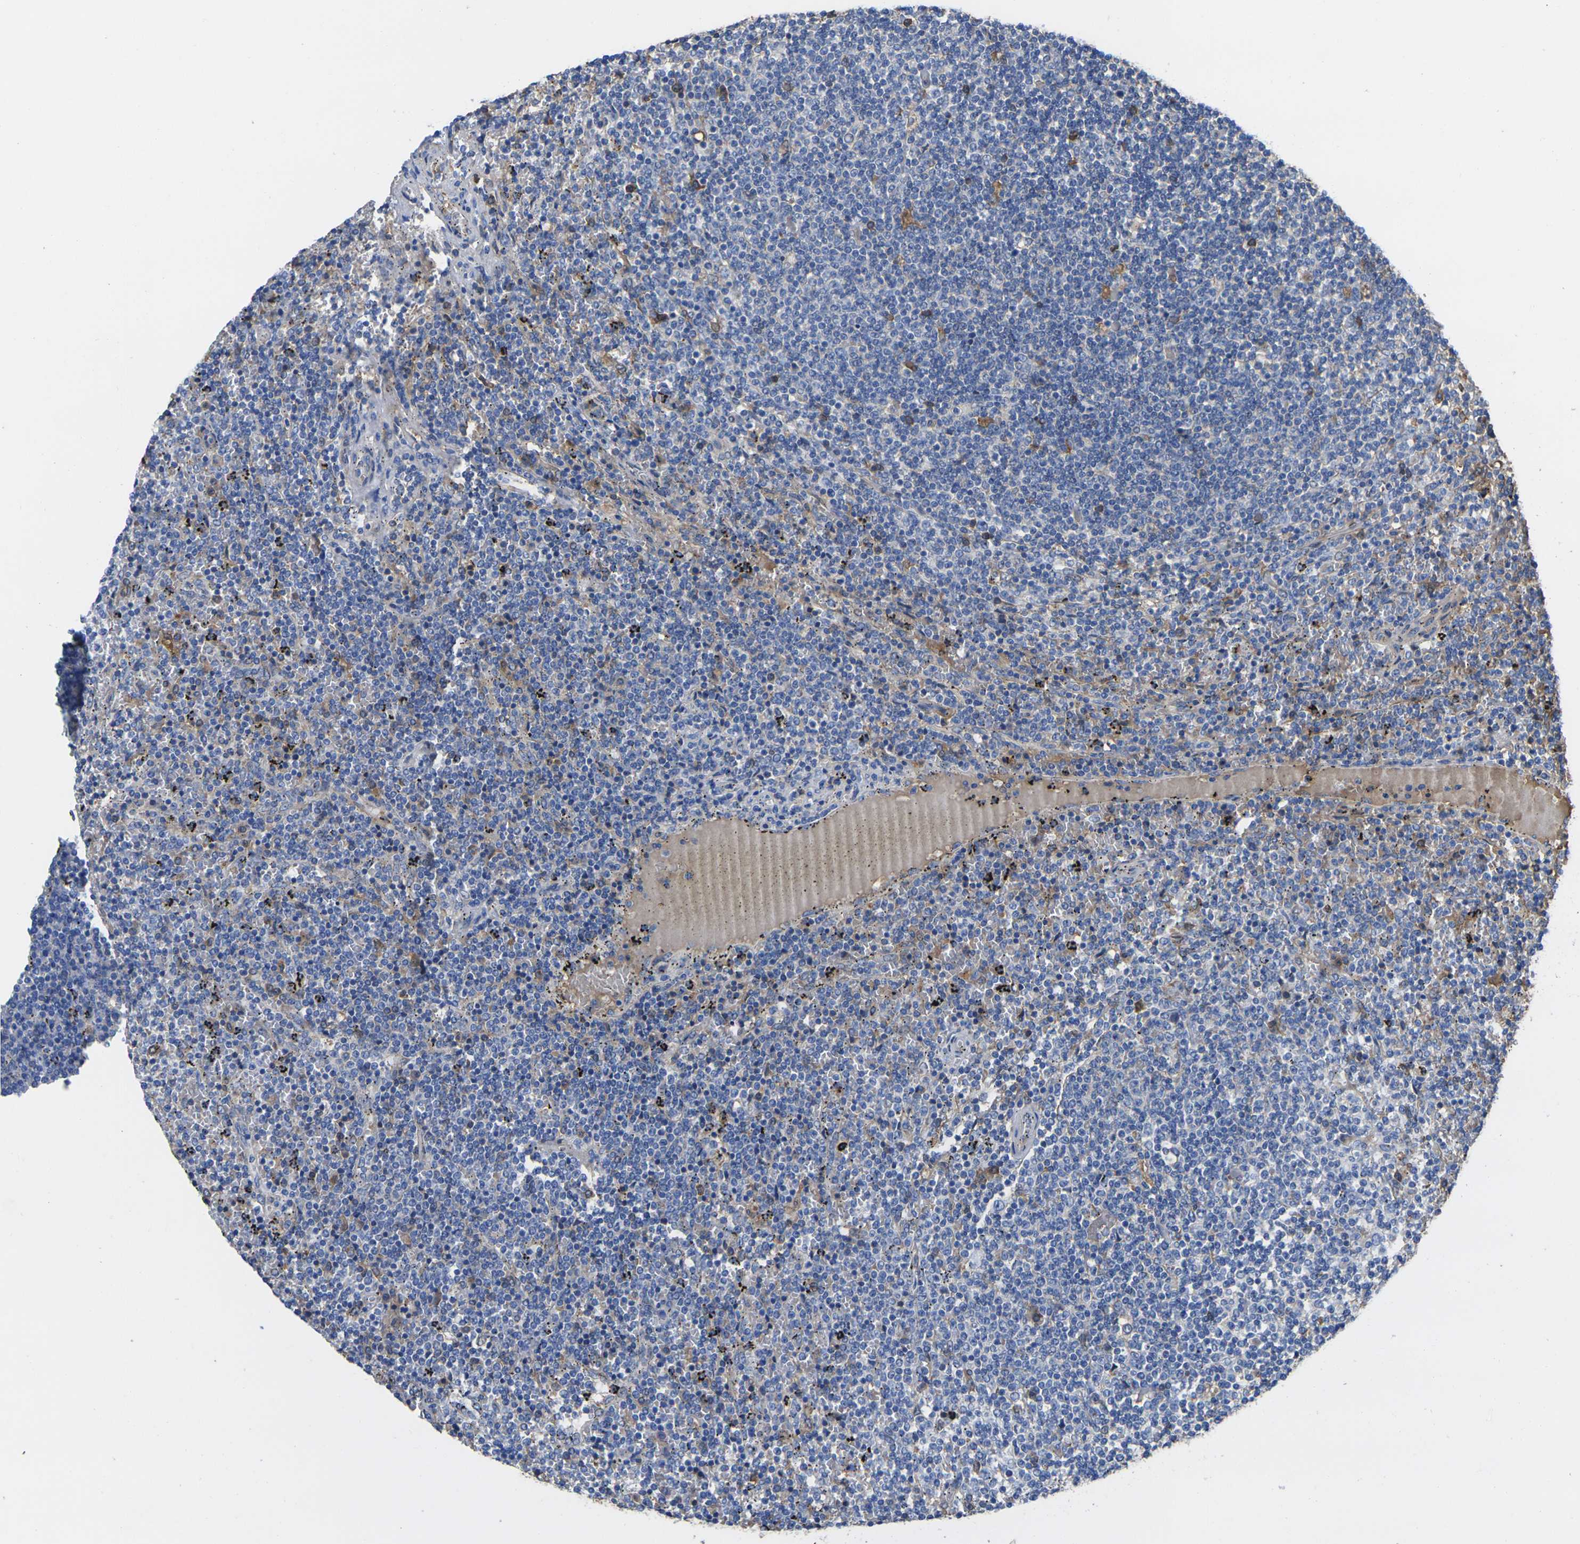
{"staining": {"intensity": "weak", "quantity": "<25%", "location": "cytoplasmic/membranous"}, "tissue": "lymphoma", "cell_type": "Tumor cells", "image_type": "cancer", "snomed": [{"axis": "morphology", "description": "Malignant lymphoma, non-Hodgkin's type, Low grade"}, {"axis": "topography", "description": "Spleen"}], "caption": "Tumor cells are negative for protein expression in human malignant lymphoma, non-Hodgkin's type (low-grade).", "gene": "GREM2", "patient": {"sex": "female", "age": 50}}